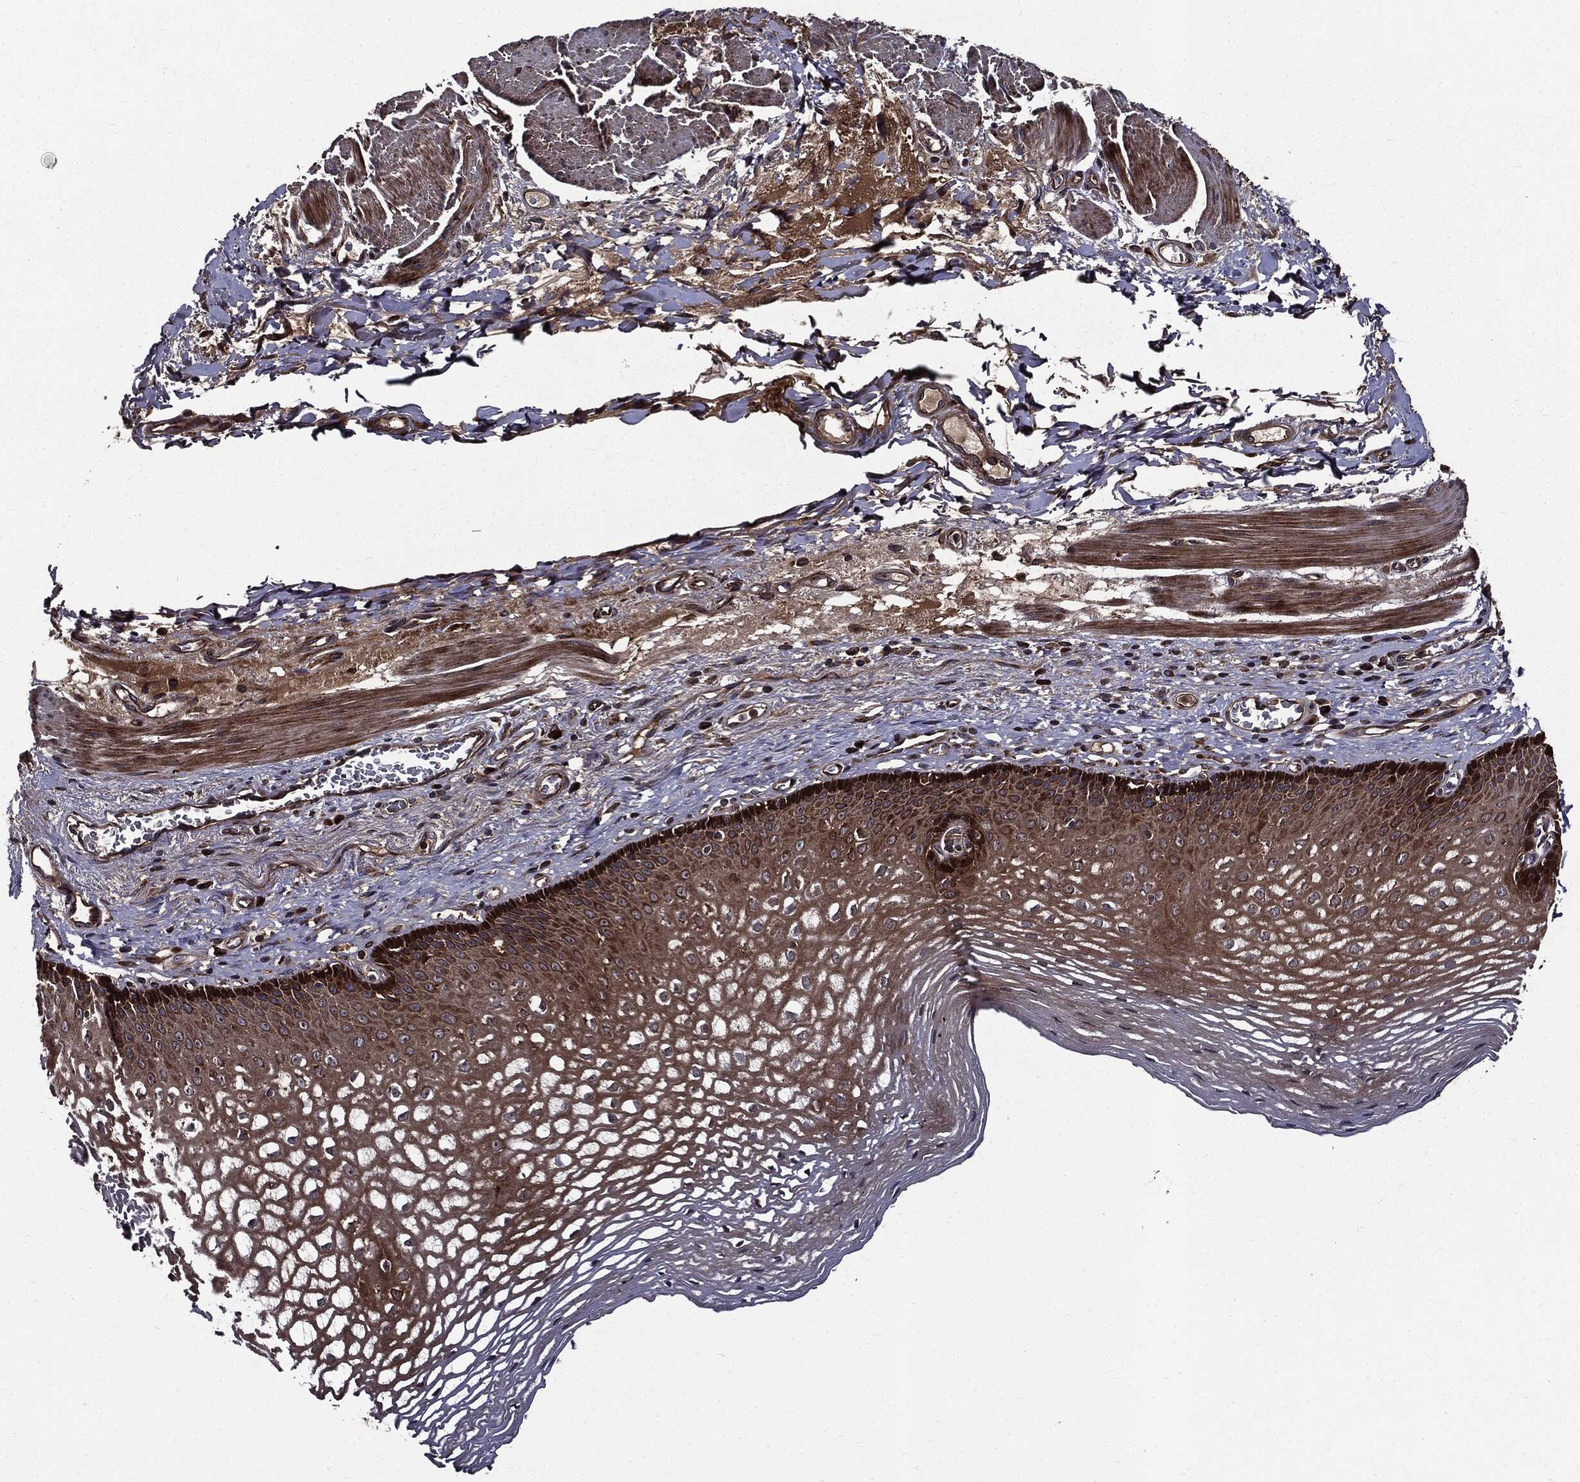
{"staining": {"intensity": "strong", "quantity": ">75%", "location": "cytoplasmic/membranous"}, "tissue": "esophagus", "cell_type": "Squamous epithelial cells", "image_type": "normal", "snomed": [{"axis": "morphology", "description": "Normal tissue, NOS"}, {"axis": "topography", "description": "Esophagus"}], "caption": "The photomicrograph reveals staining of normal esophagus, revealing strong cytoplasmic/membranous protein staining (brown color) within squamous epithelial cells.", "gene": "HTT", "patient": {"sex": "male", "age": 76}}